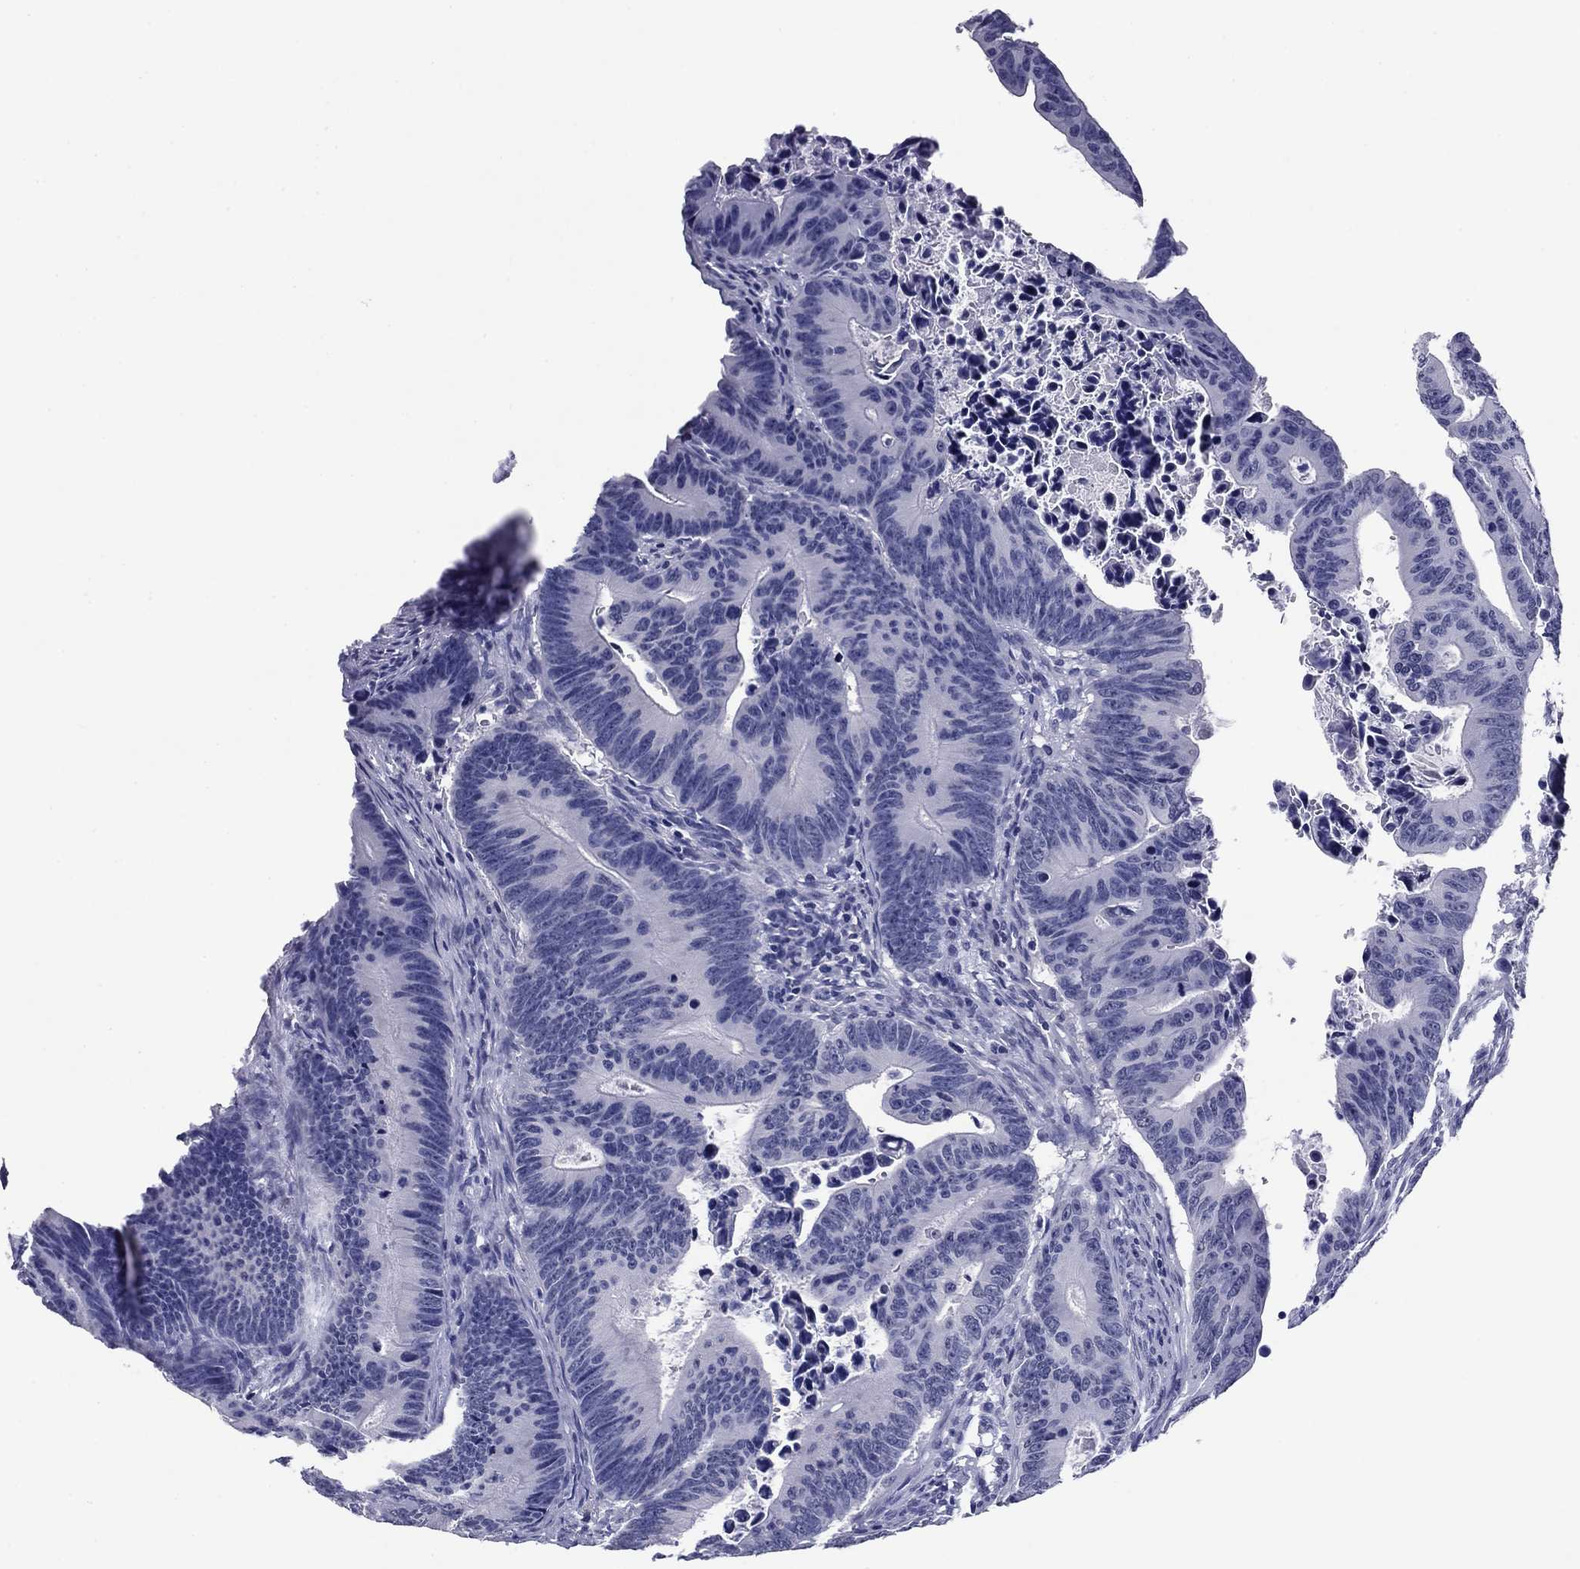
{"staining": {"intensity": "negative", "quantity": "none", "location": "none"}, "tissue": "colorectal cancer", "cell_type": "Tumor cells", "image_type": "cancer", "snomed": [{"axis": "morphology", "description": "Adenocarcinoma, NOS"}, {"axis": "topography", "description": "Colon"}], "caption": "Tumor cells are negative for protein expression in human colorectal adenocarcinoma.", "gene": "HAO1", "patient": {"sex": "female", "age": 87}}